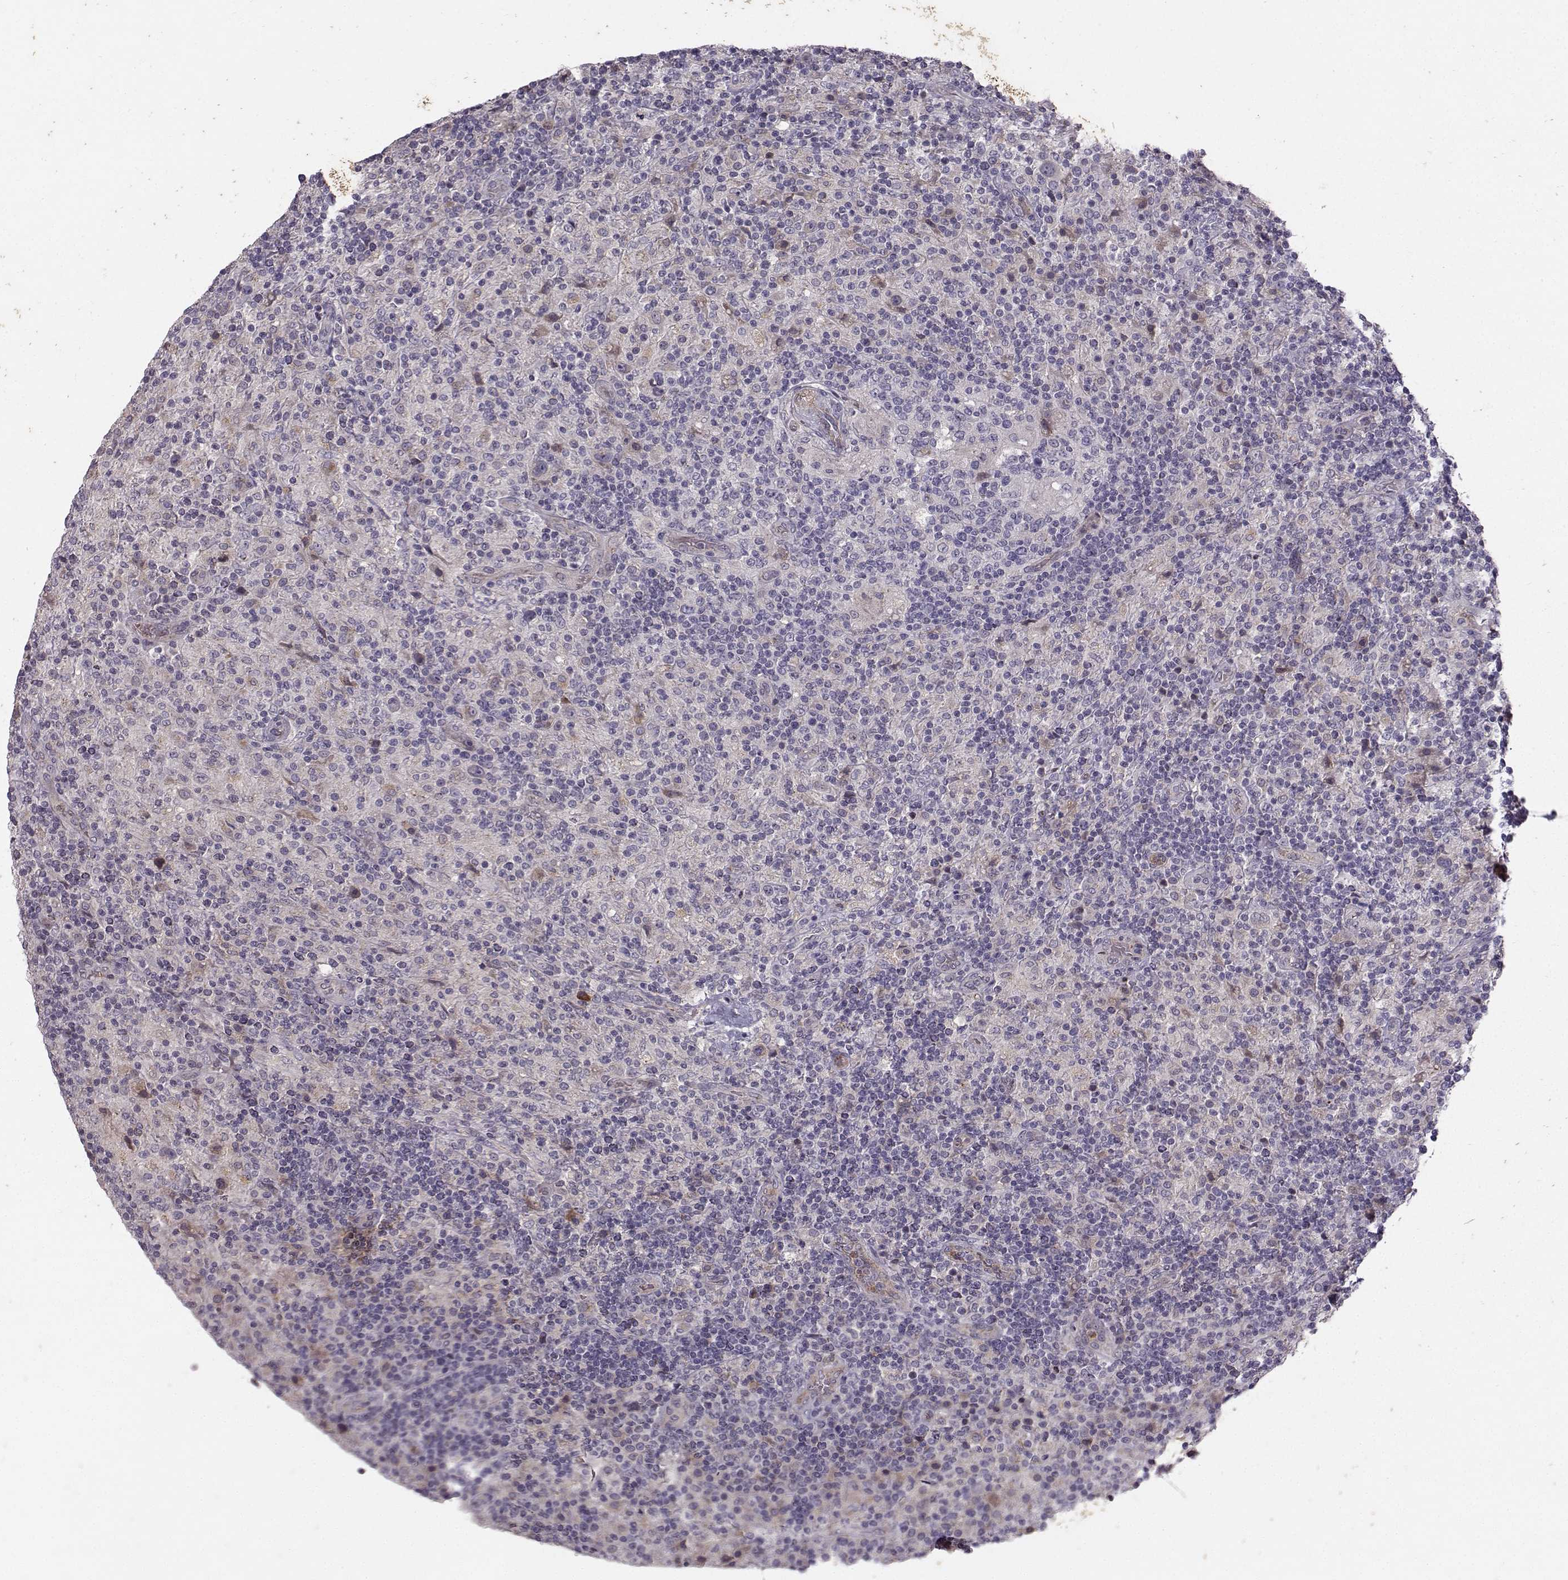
{"staining": {"intensity": "negative", "quantity": "none", "location": "none"}, "tissue": "lymphoma", "cell_type": "Tumor cells", "image_type": "cancer", "snomed": [{"axis": "morphology", "description": "Hodgkin's disease, NOS"}, {"axis": "topography", "description": "Lymph node"}], "caption": "Immunohistochemical staining of lymphoma shows no significant positivity in tumor cells. The staining was performed using DAB (3,3'-diaminobenzidine) to visualize the protein expression in brown, while the nuclei were stained in blue with hematoxylin (Magnification: 20x).", "gene": "OPRD1", "patient": {"sex": "male", "age": 70}}